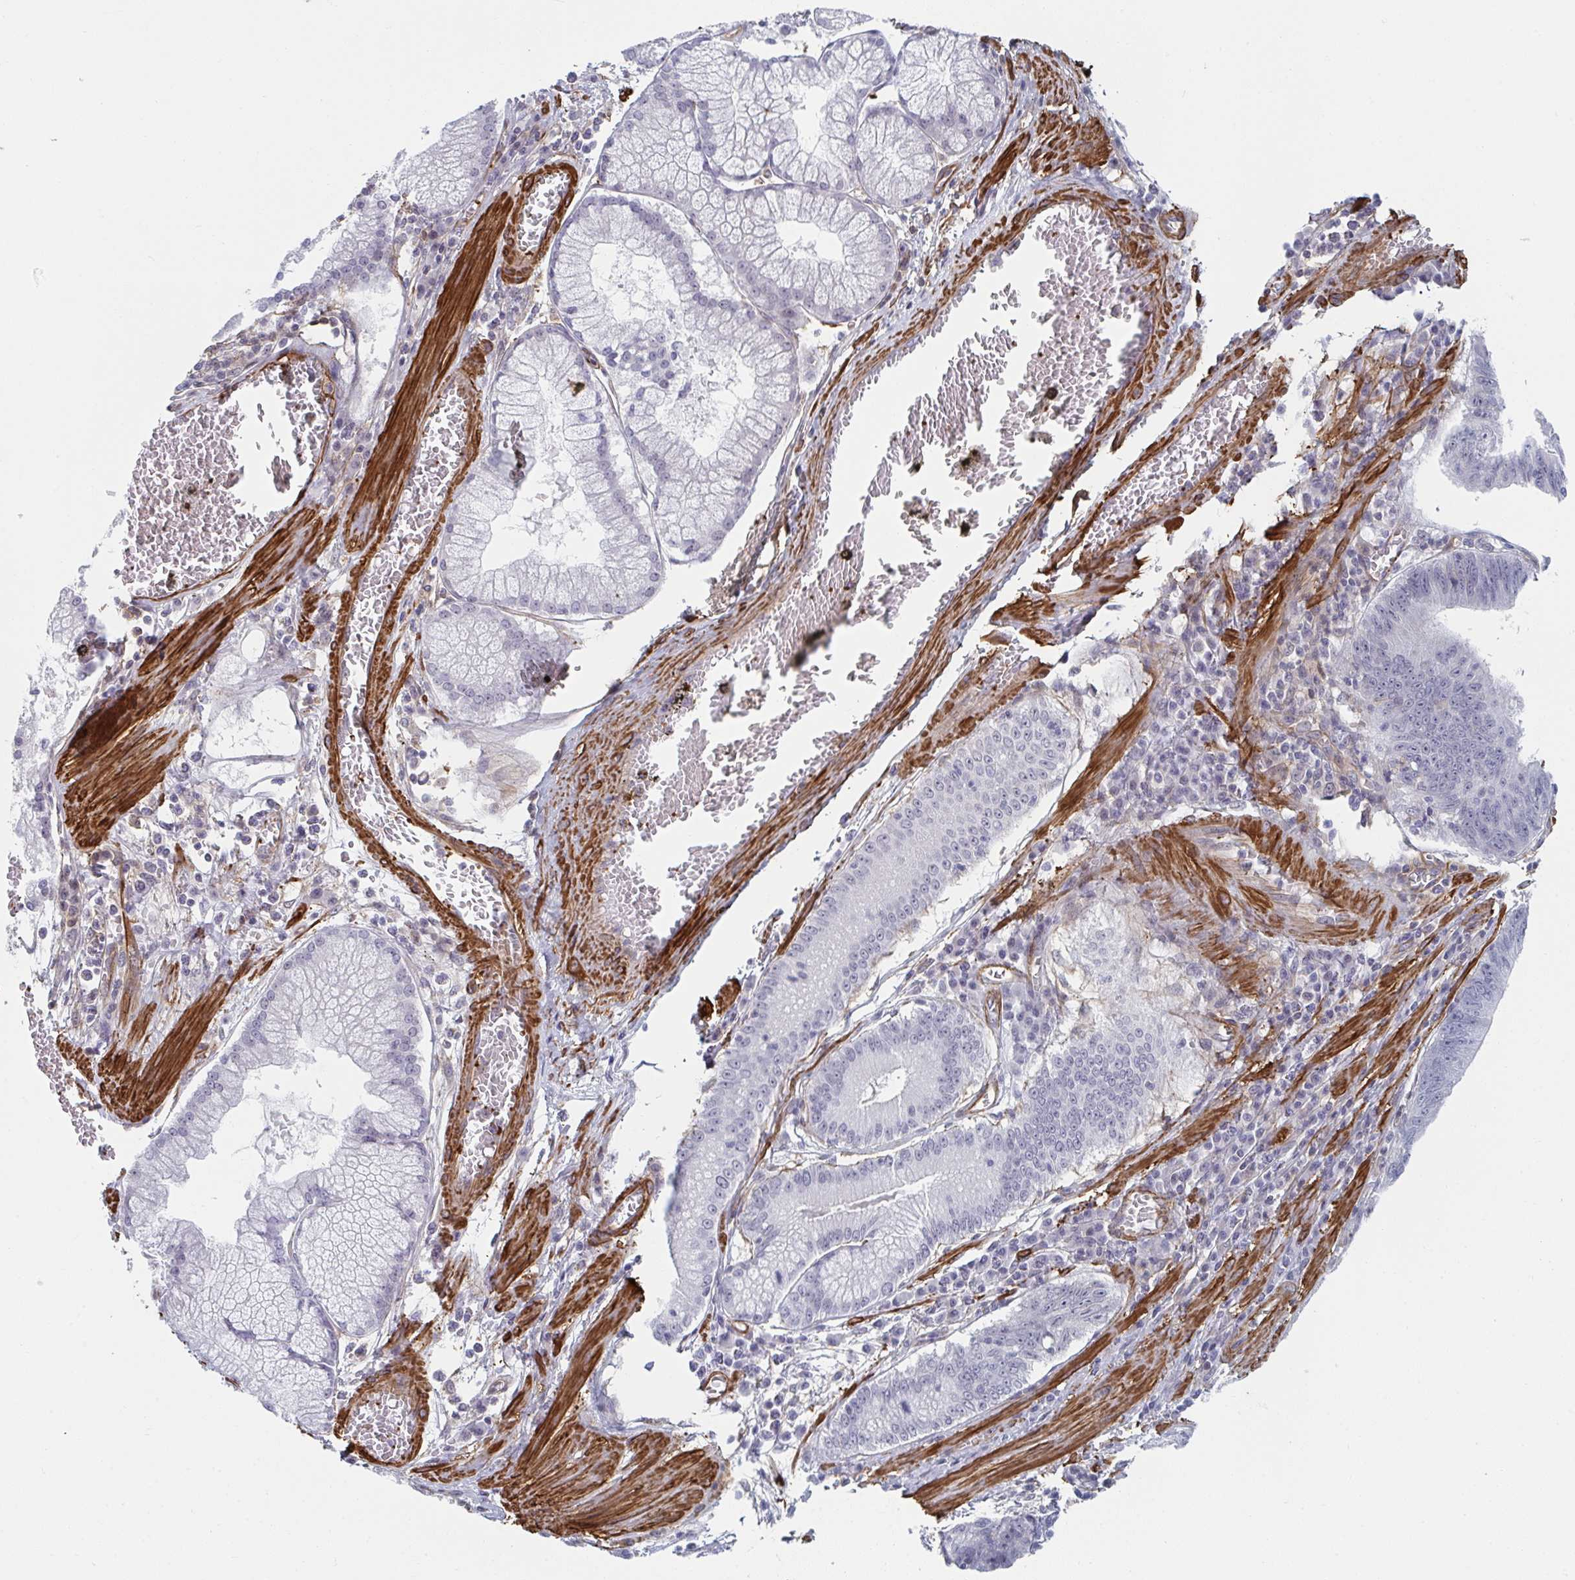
{"staining": {"intensity": "negative", "quantity": "none", "location": "none"}, "tissue": "stomach cancer", "cell_type": "Tumor cells", "image_type": "cancer", "snomed": [{"axis": "morphology", "description": "Adenocarcinoma, NOS"}, {"axis": "topography", "description": "Stomach"}], "caption": "Immunohistochemistry (IHC) micrograph of human stomach adenocarcinoma stained for a protein (brown), which demonstrates no staining in tumor cells. (DAB (3,3'-diaminobenzidine) immunohistochemistry (IHC) with hematoxylin counter stain).", "gene": "NEURL4", "patient": {"sex": "male", "age": 59}}